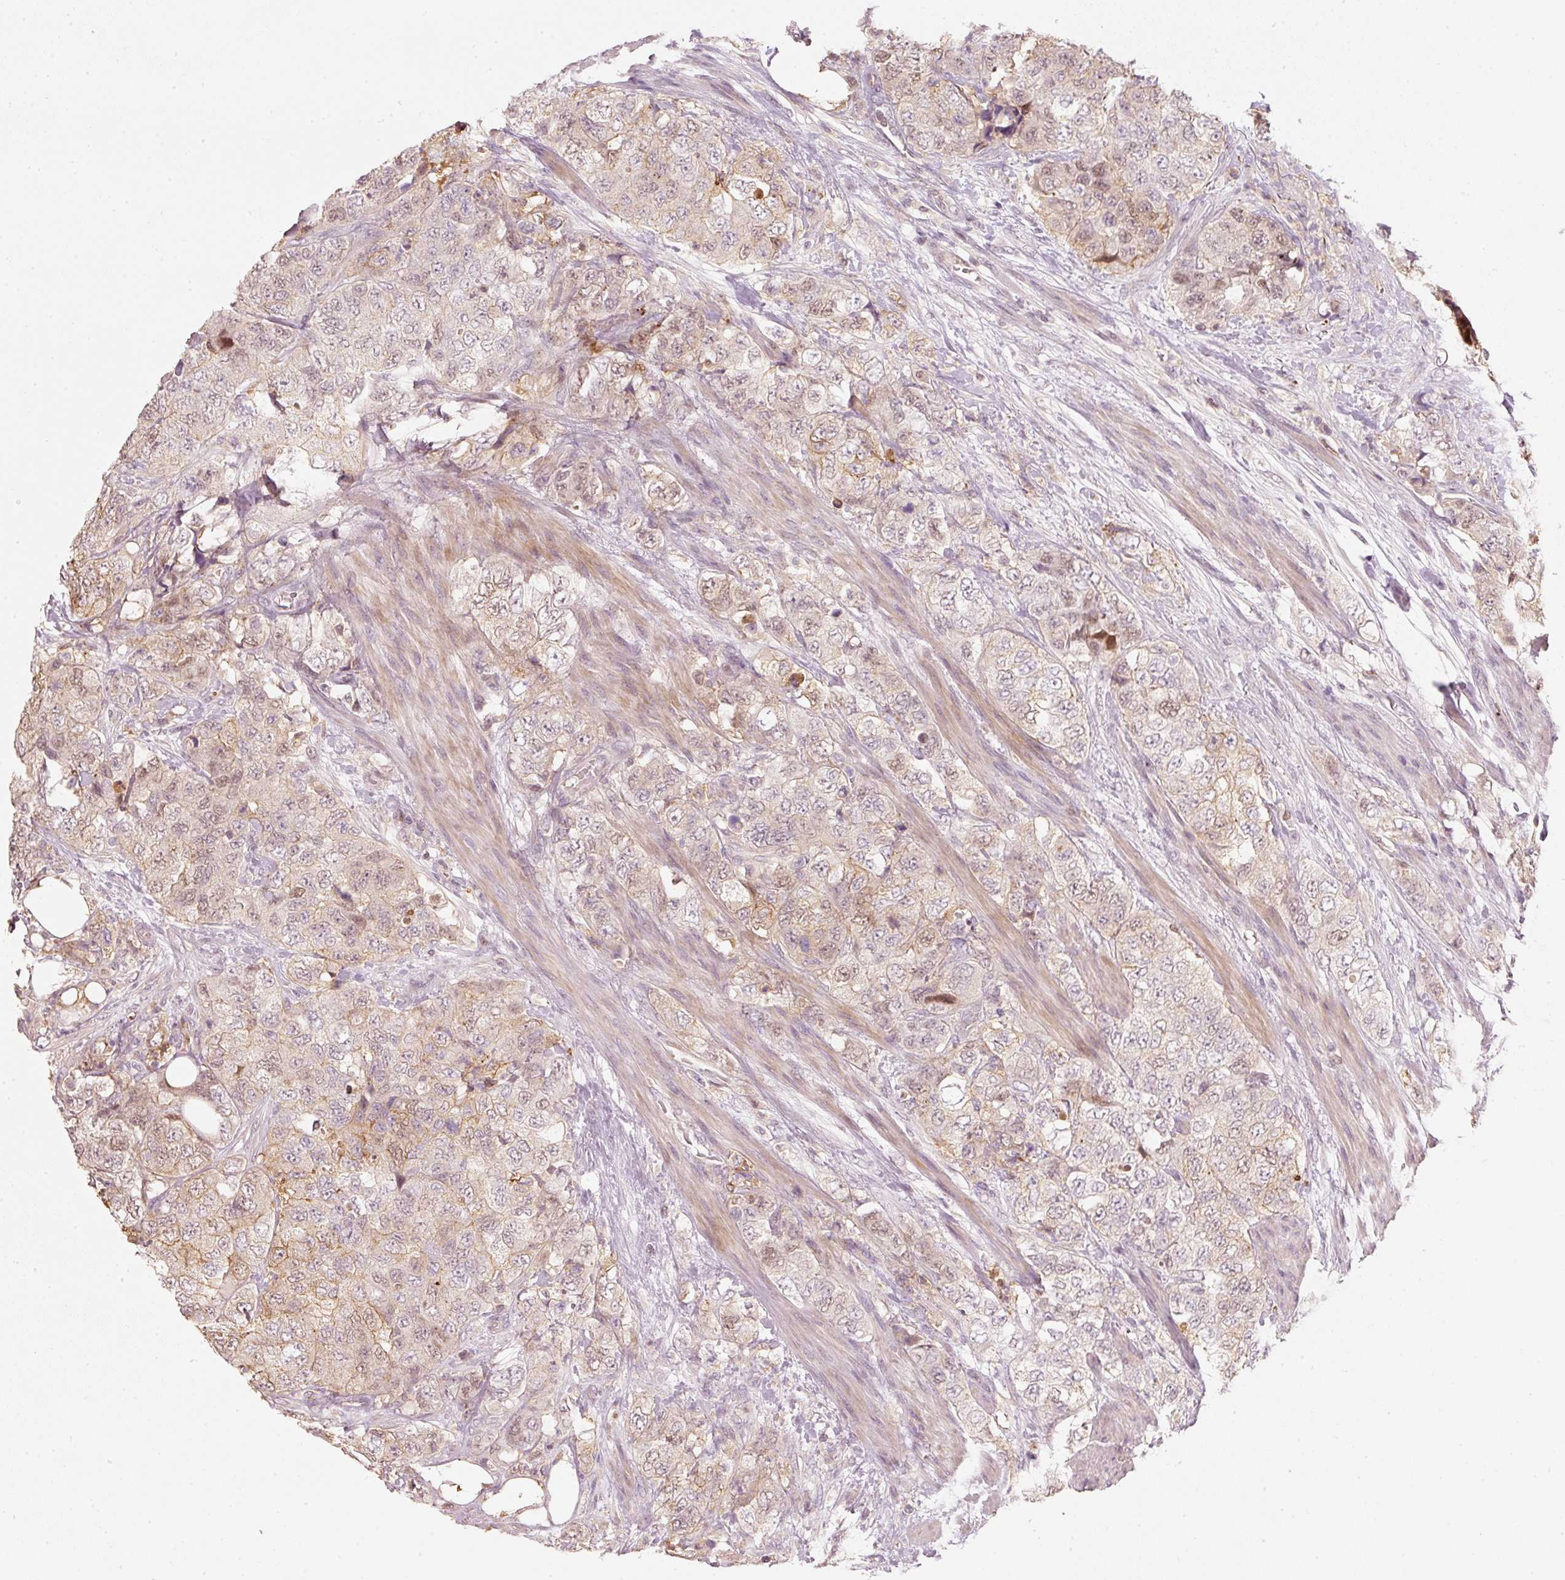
{"staining": {"intensity": "weak", "quantity": "<25%", "location": "nuclear"}, "tissue": "urothelial cancer", "cell_type": "Tumor cells", "image_type": "cancer", "snomed": [{"axis": "morphology", "description": "Urothelial carcinoma, High grade"}, {"axis": "topography", "description": "Urinary bladder"}], "caption": "Tumor cells are negative for protein expression in human urothelial cancer.", "gene": "TREX2", "patient": {"sex": "female", "age": 78}}